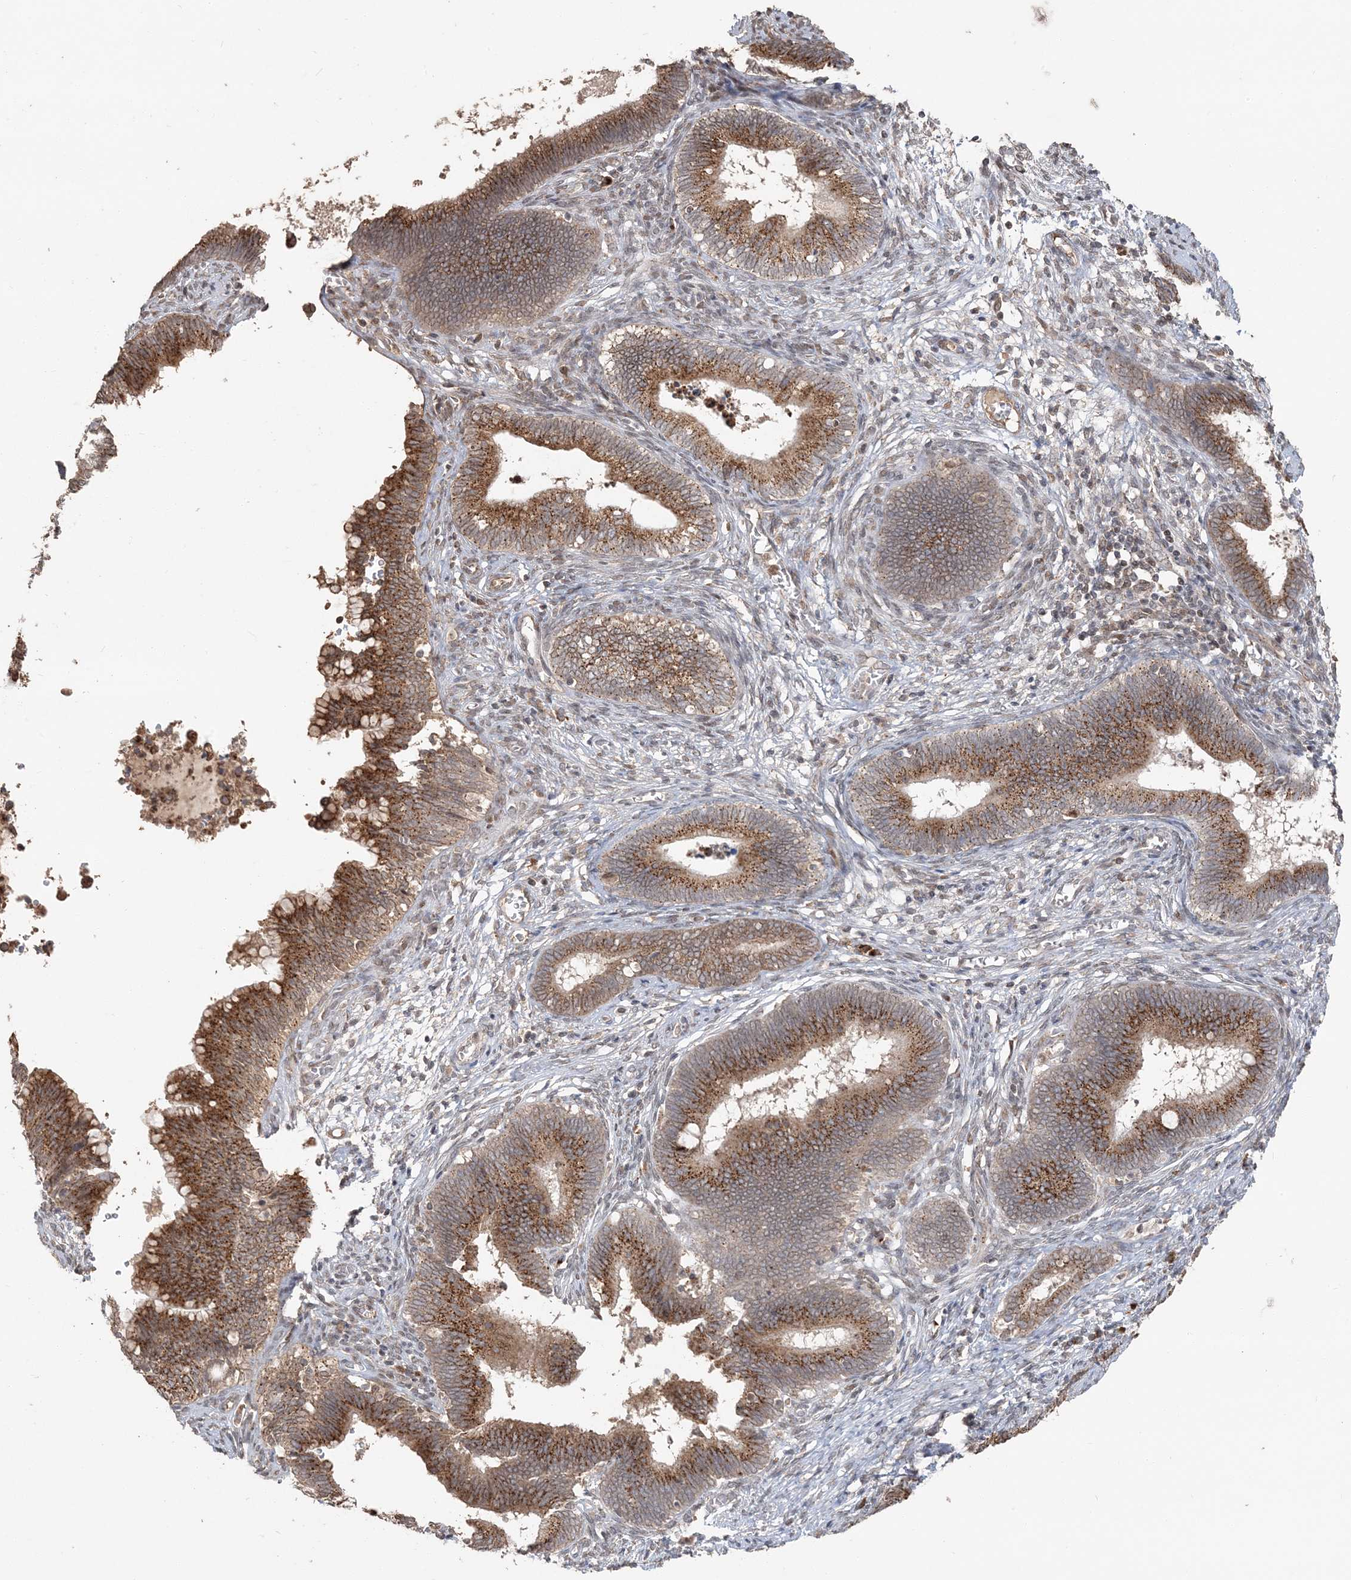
{"staining": {"intensity": "strong", "quantity": ">75%", "location": "cytoplasmic/membranous"}, "tissue": "cervical cancer", "cell_type": "Tumor cells", "image_type": "cancer", "snomed": [{"axis": "morphology", "description": "Adenocarcinoma, NOS"}, {"axis": "topography", "description": "Cervix"}], "caption": "There is high levels of strong cytoplasmic/membranous positivity in tumor cells of cervical adenocarcinoma, as demonstrated by immunohistochemical staining (brown color).", "gene": "RER1", "patient": {"sex": "female", "age": 44}}